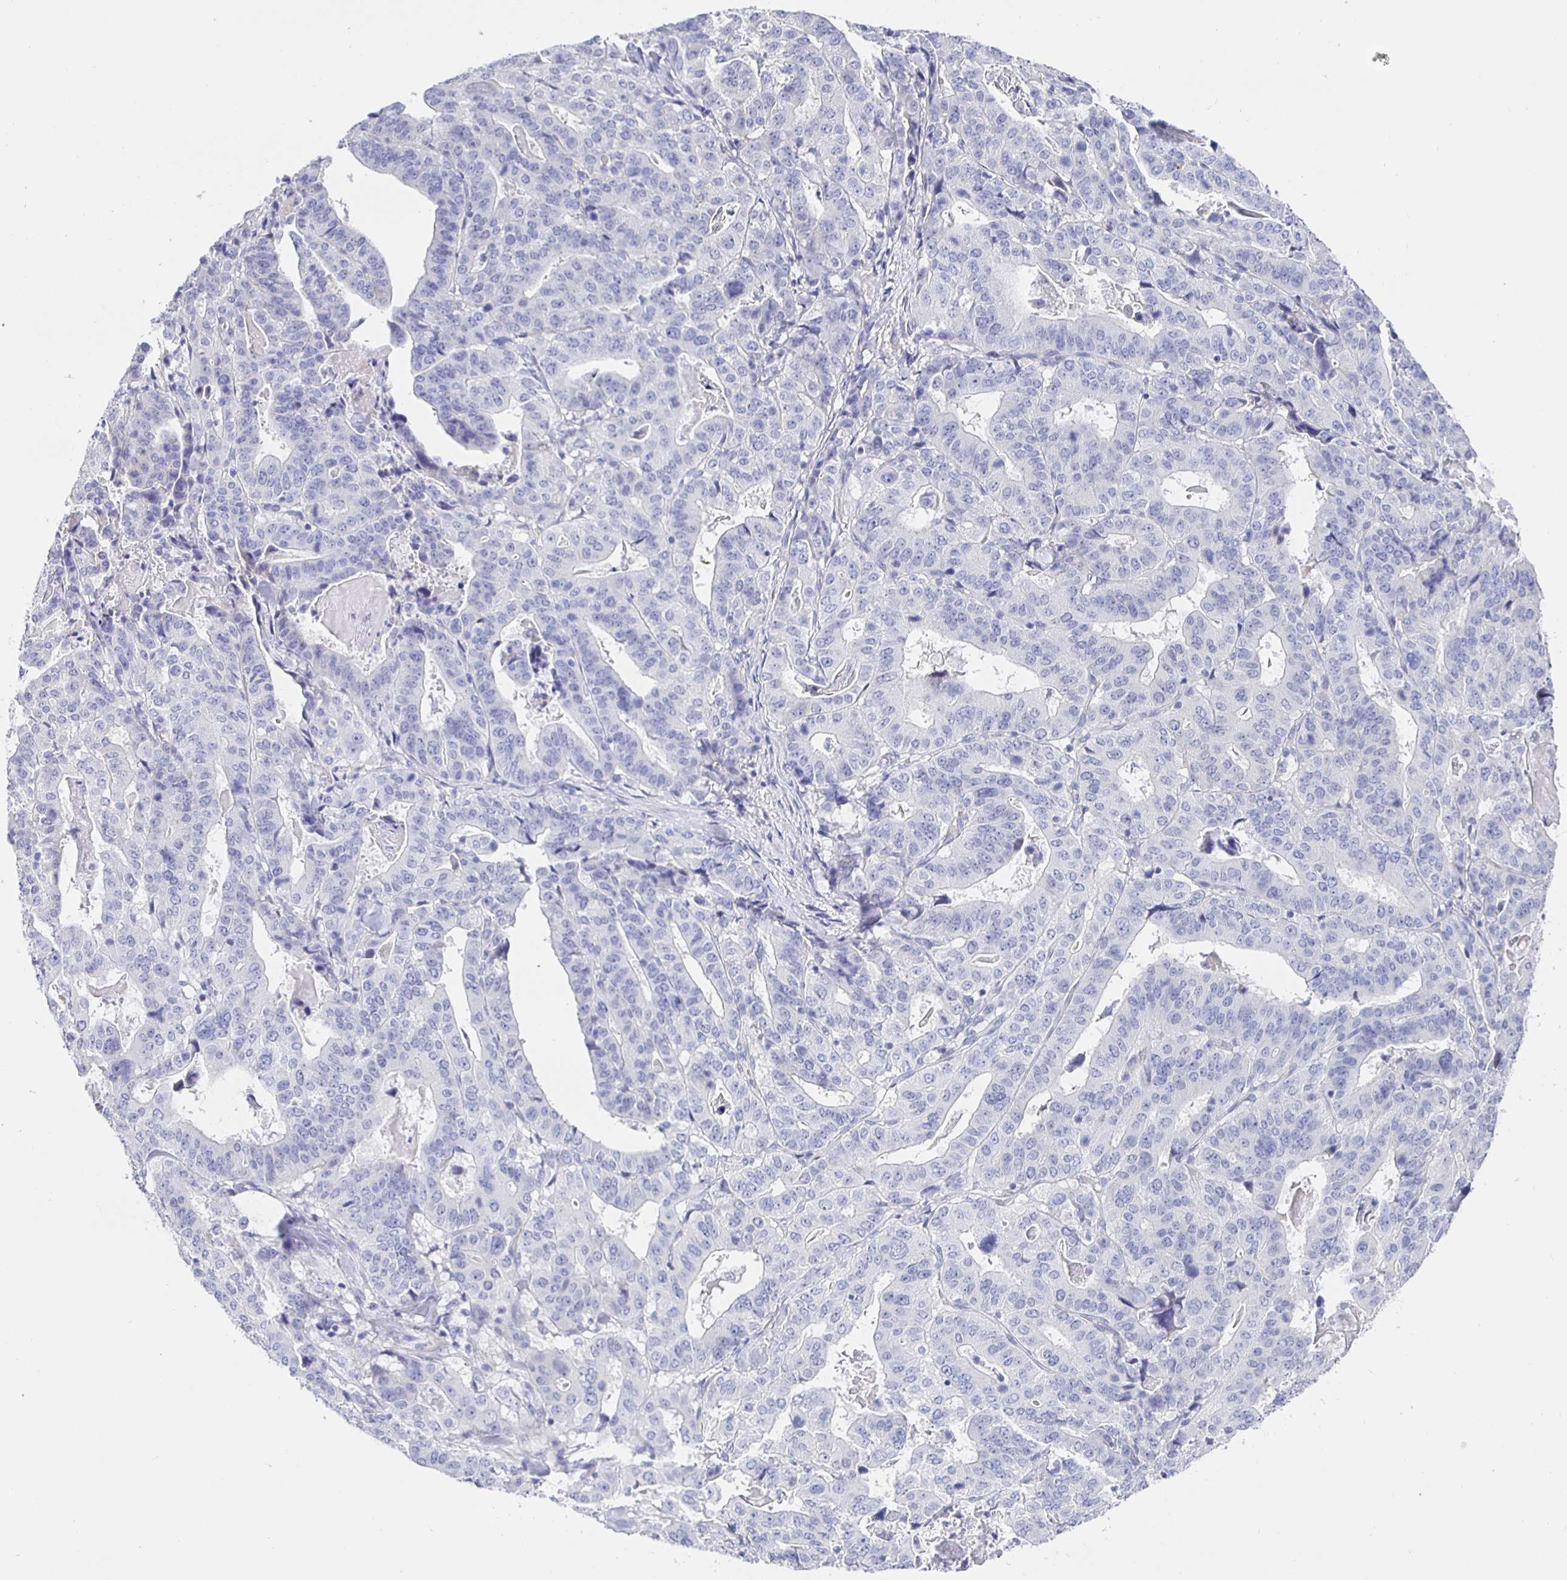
{"staining": {"intensity": "negative", "quantity": "none", "location": "none"}, "tissue": "stomach cancer", "cell_type": "Tumor cells", "image_type": "cancer", "snomed": [{"axis": "morphology", "description": "Adenocarcinoma, NOS"}, {"axis": "topography", "description": "Stomach"}], "caption": "Immunohistochemical staining of stomach cancer (adenocarcinoma) shows no significant staining in tumor cells.", "gene": "HSPA4L", "patient": {"sex": "male", "age": 48}}